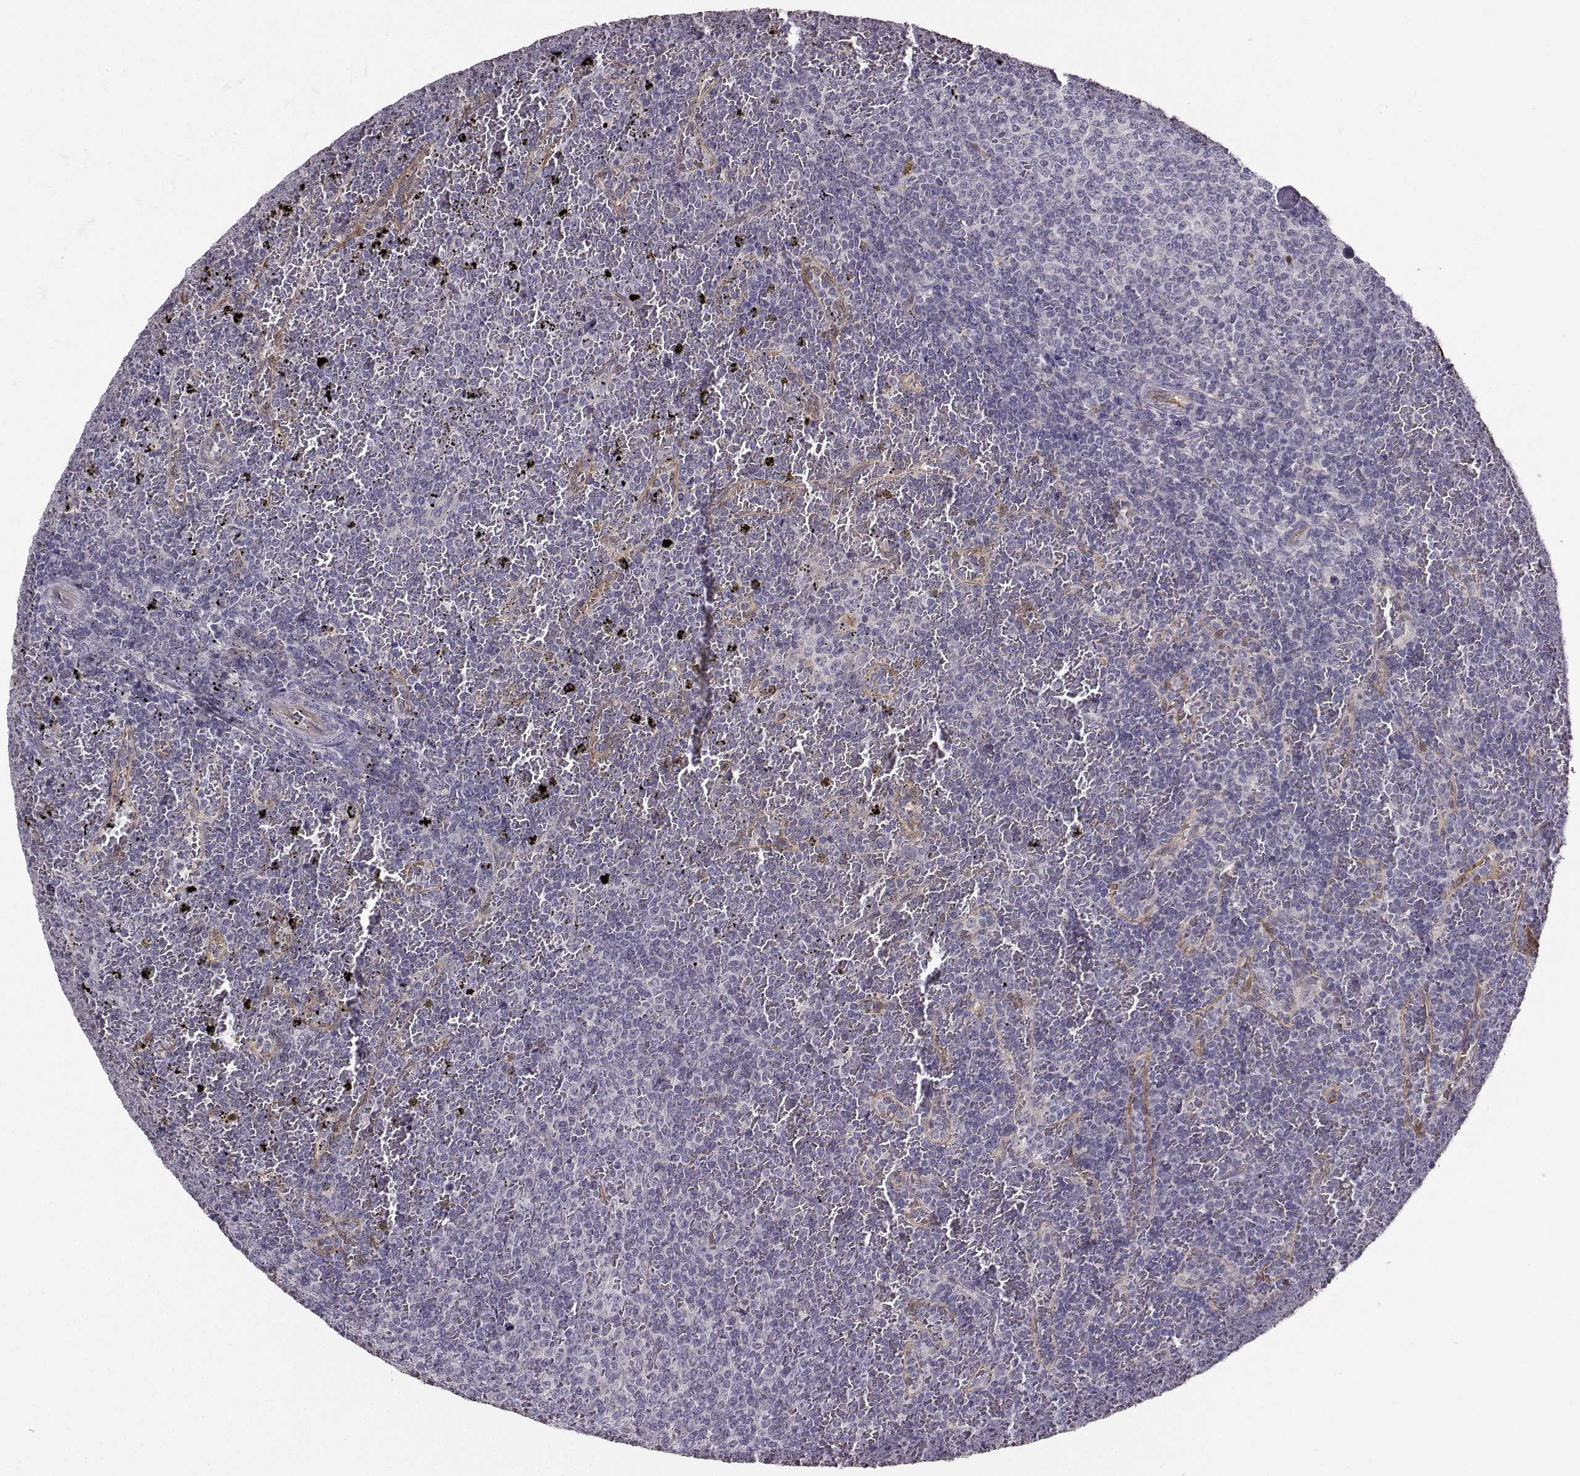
{"staining": {"intensity": "negative", "quantity": "none", "location": "none"}, "tissue": "lymphoma", "cell_type": "Tumor cells", "image_type": "cancer", "snomed": [{"axis": "morphology", "description": "Malignant lymphoma, non-Hodgkin's type, Low grade"}, {"axis": "topography", "description": "Spleen"}], "caption": "Malignant lymphoma, non-Hodgkin's type (low-grade) was stained to show a protein in brown. There is no significant staining in tumor cells.", "gene": "NQO1", "patient": {"sex": "female", "age": 77}}